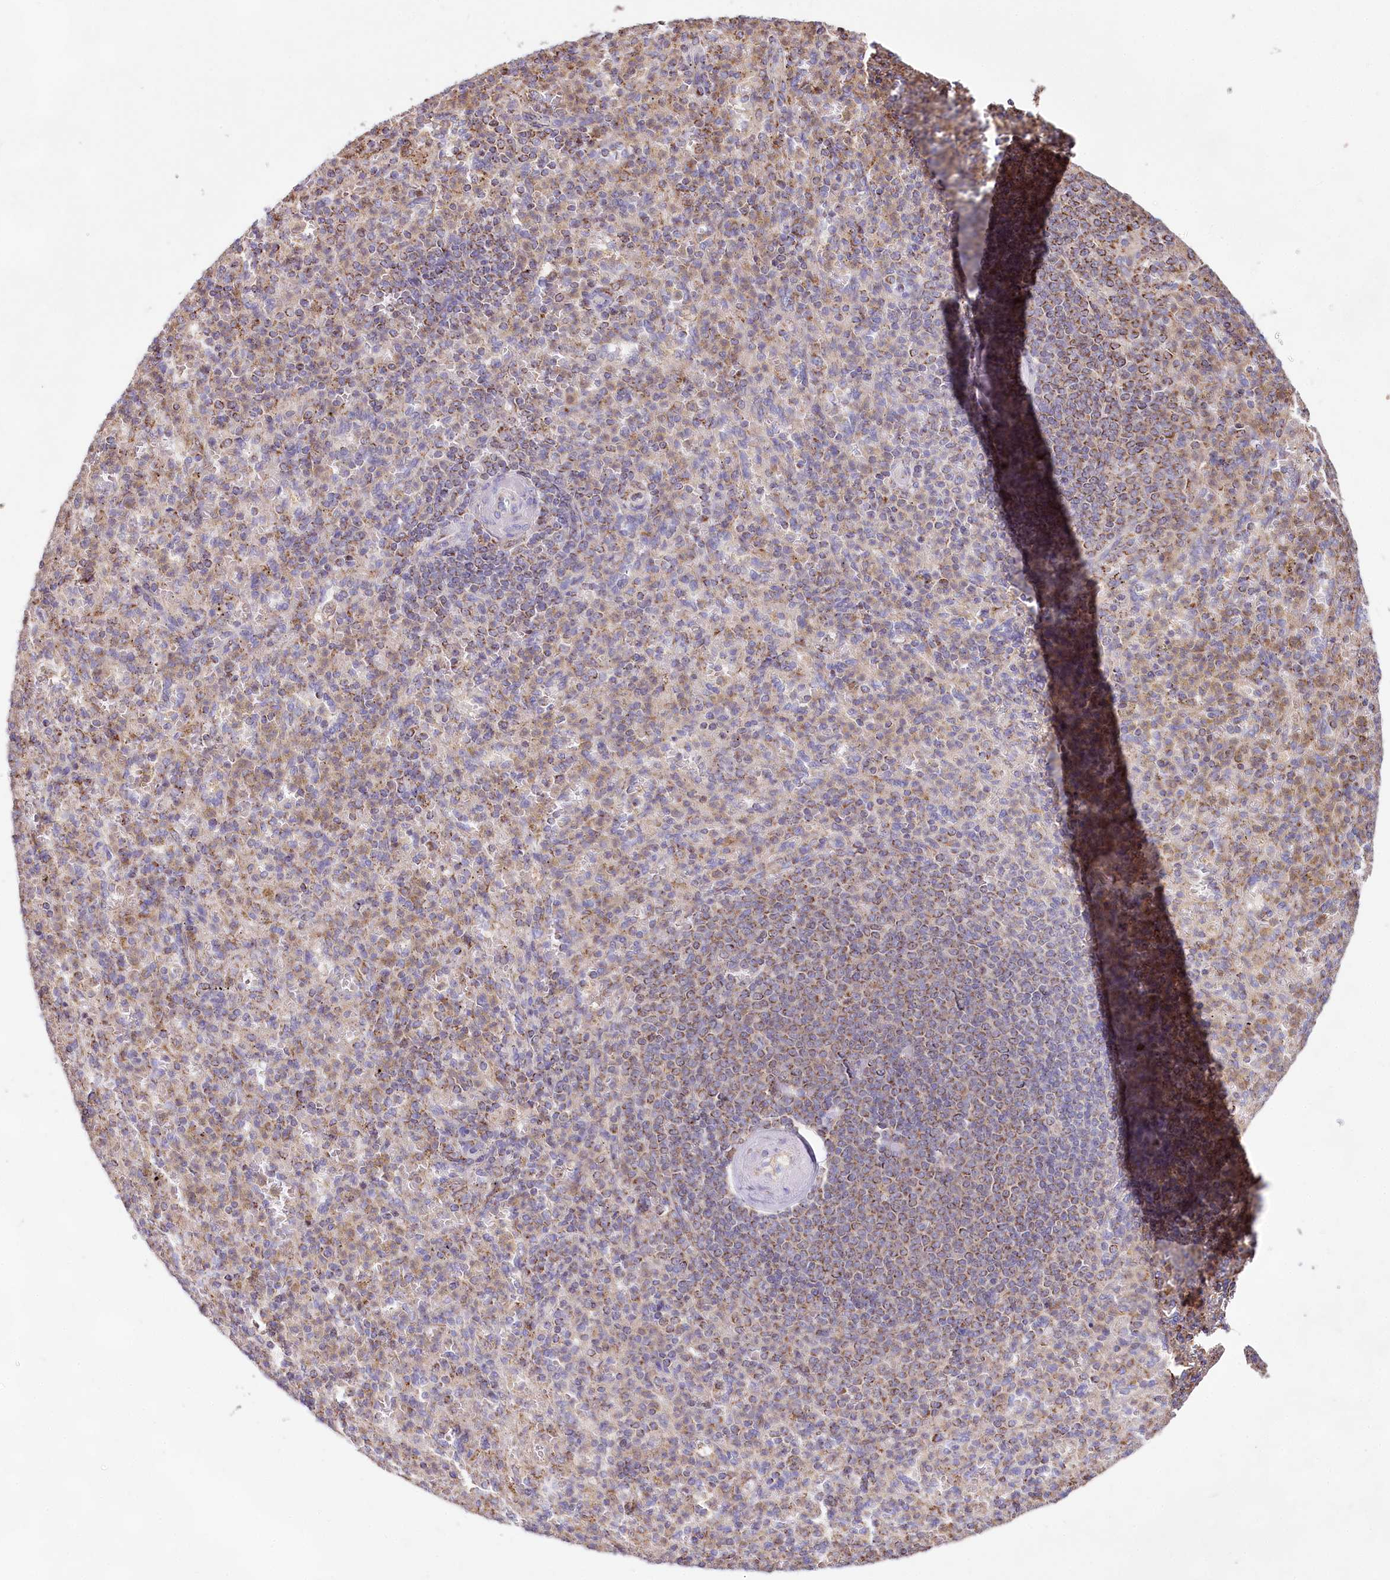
{"staining": {"intensity": "moderate", "quantity": "25%-75%", "location": "cytoplasmic/membranous"}, "tissue": "spleen", "cell_type": "Cells in red pulp", "image_type": "normal", "snomed": [{"axis": "morphology", "description": "Normal tissue, NOS"}, {"axis": "topography", "description": "Spleen"}], "caption": "Cells in red pulp reveal medium levels of moderate cytoplasmic/membranous expression in approximately 25%-75% of cells in benign spleen.", "gene": "TASOR2", "patient": {"sex": "female", "age": 74}}